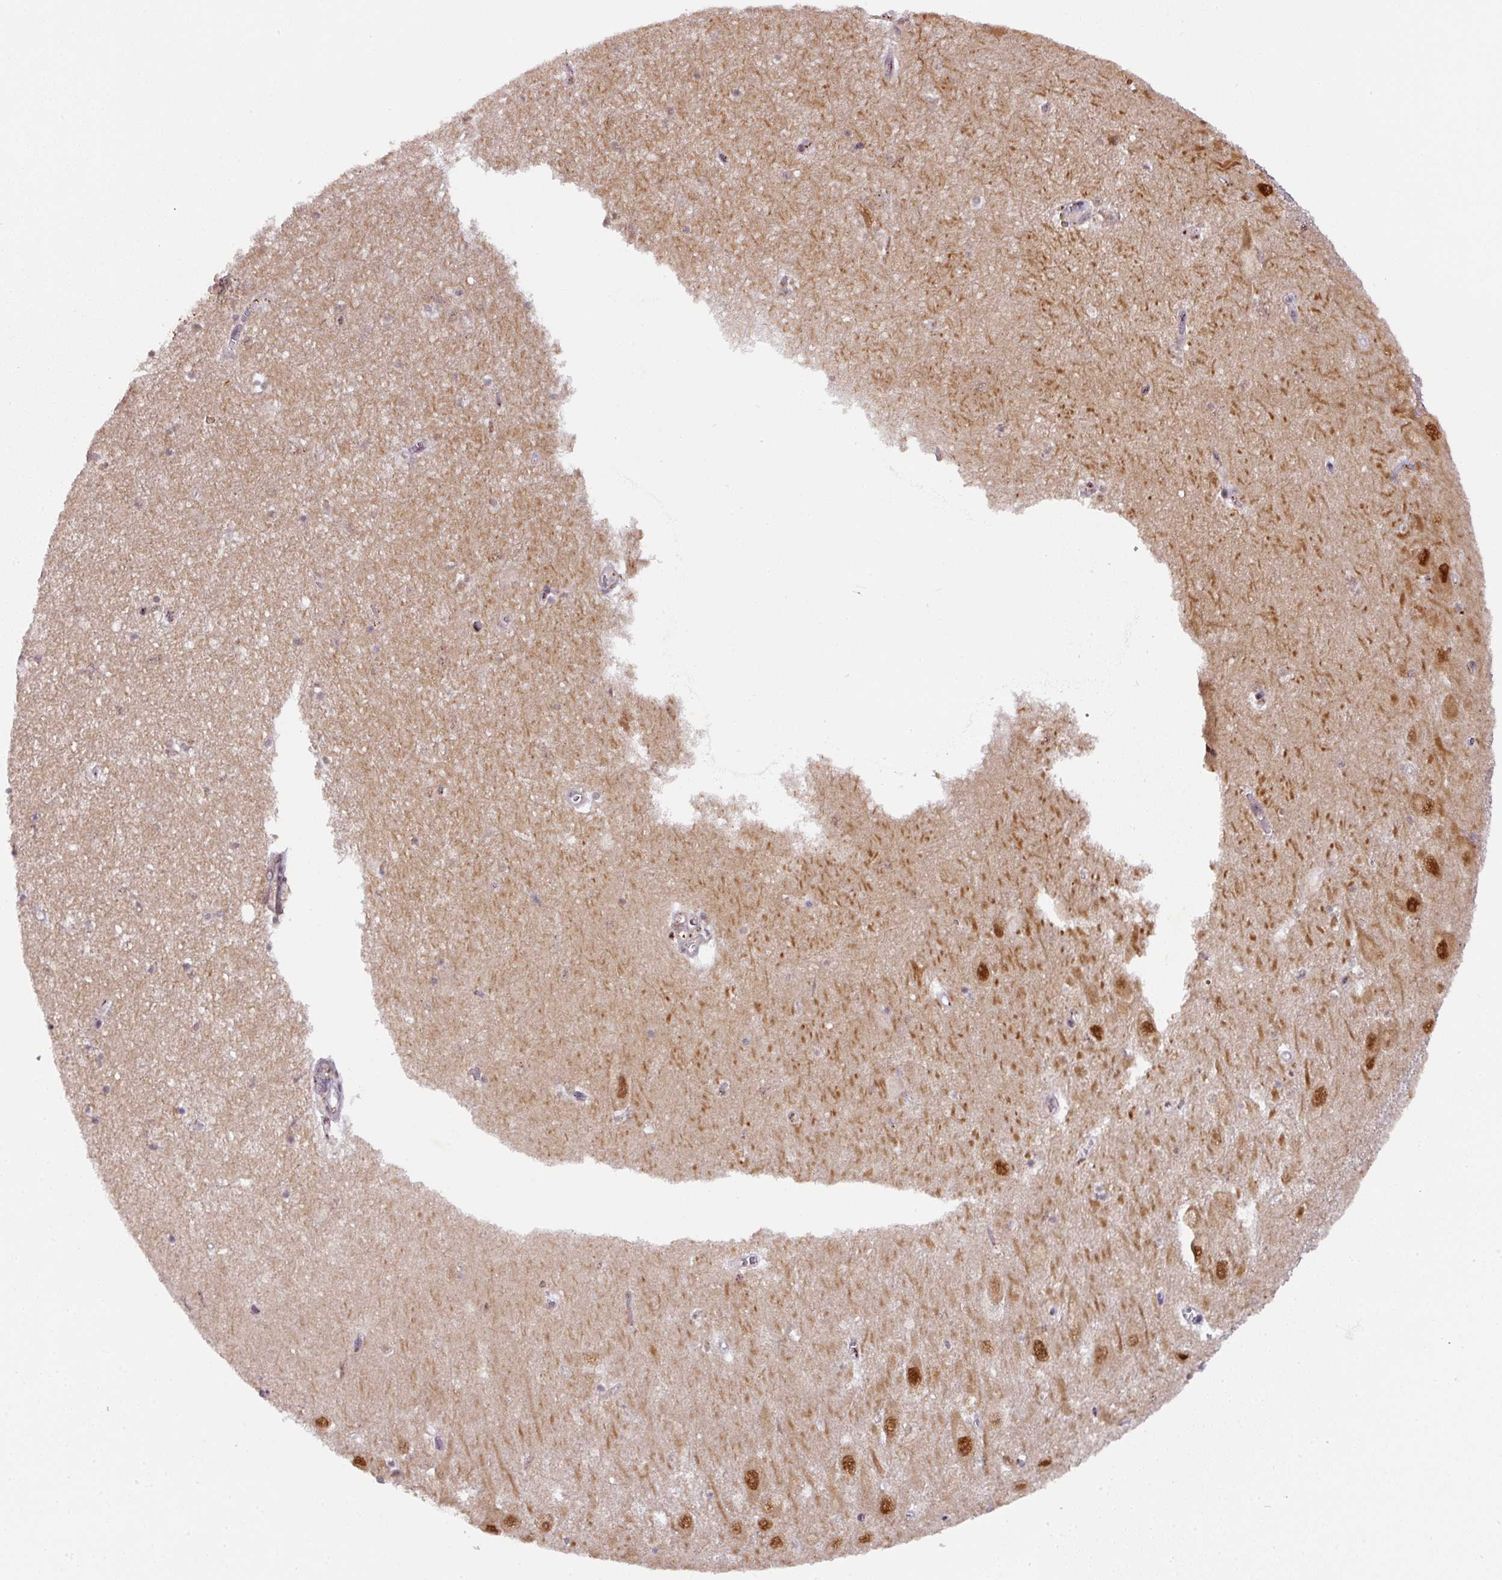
{"staining": {"intensity": "negative", "quantity": "none", "location": "none"}, "tissue": "hippocampus", "cell_type": "Glial cells", "image_type": "normal", "snomed": [{"axis": "morphology", "description": "Normal tissue, NOS"}, {"axis": "topography", "description": "Hippocampus"}], "caption": "Immunohistochemistry (IHC) image of unremarkable hippocampus: hippocampus stained with DAB displays no significant protein expression in glial cells.", "gene": "RANBP9", "patient": {"sex": "female", "age": 64}}